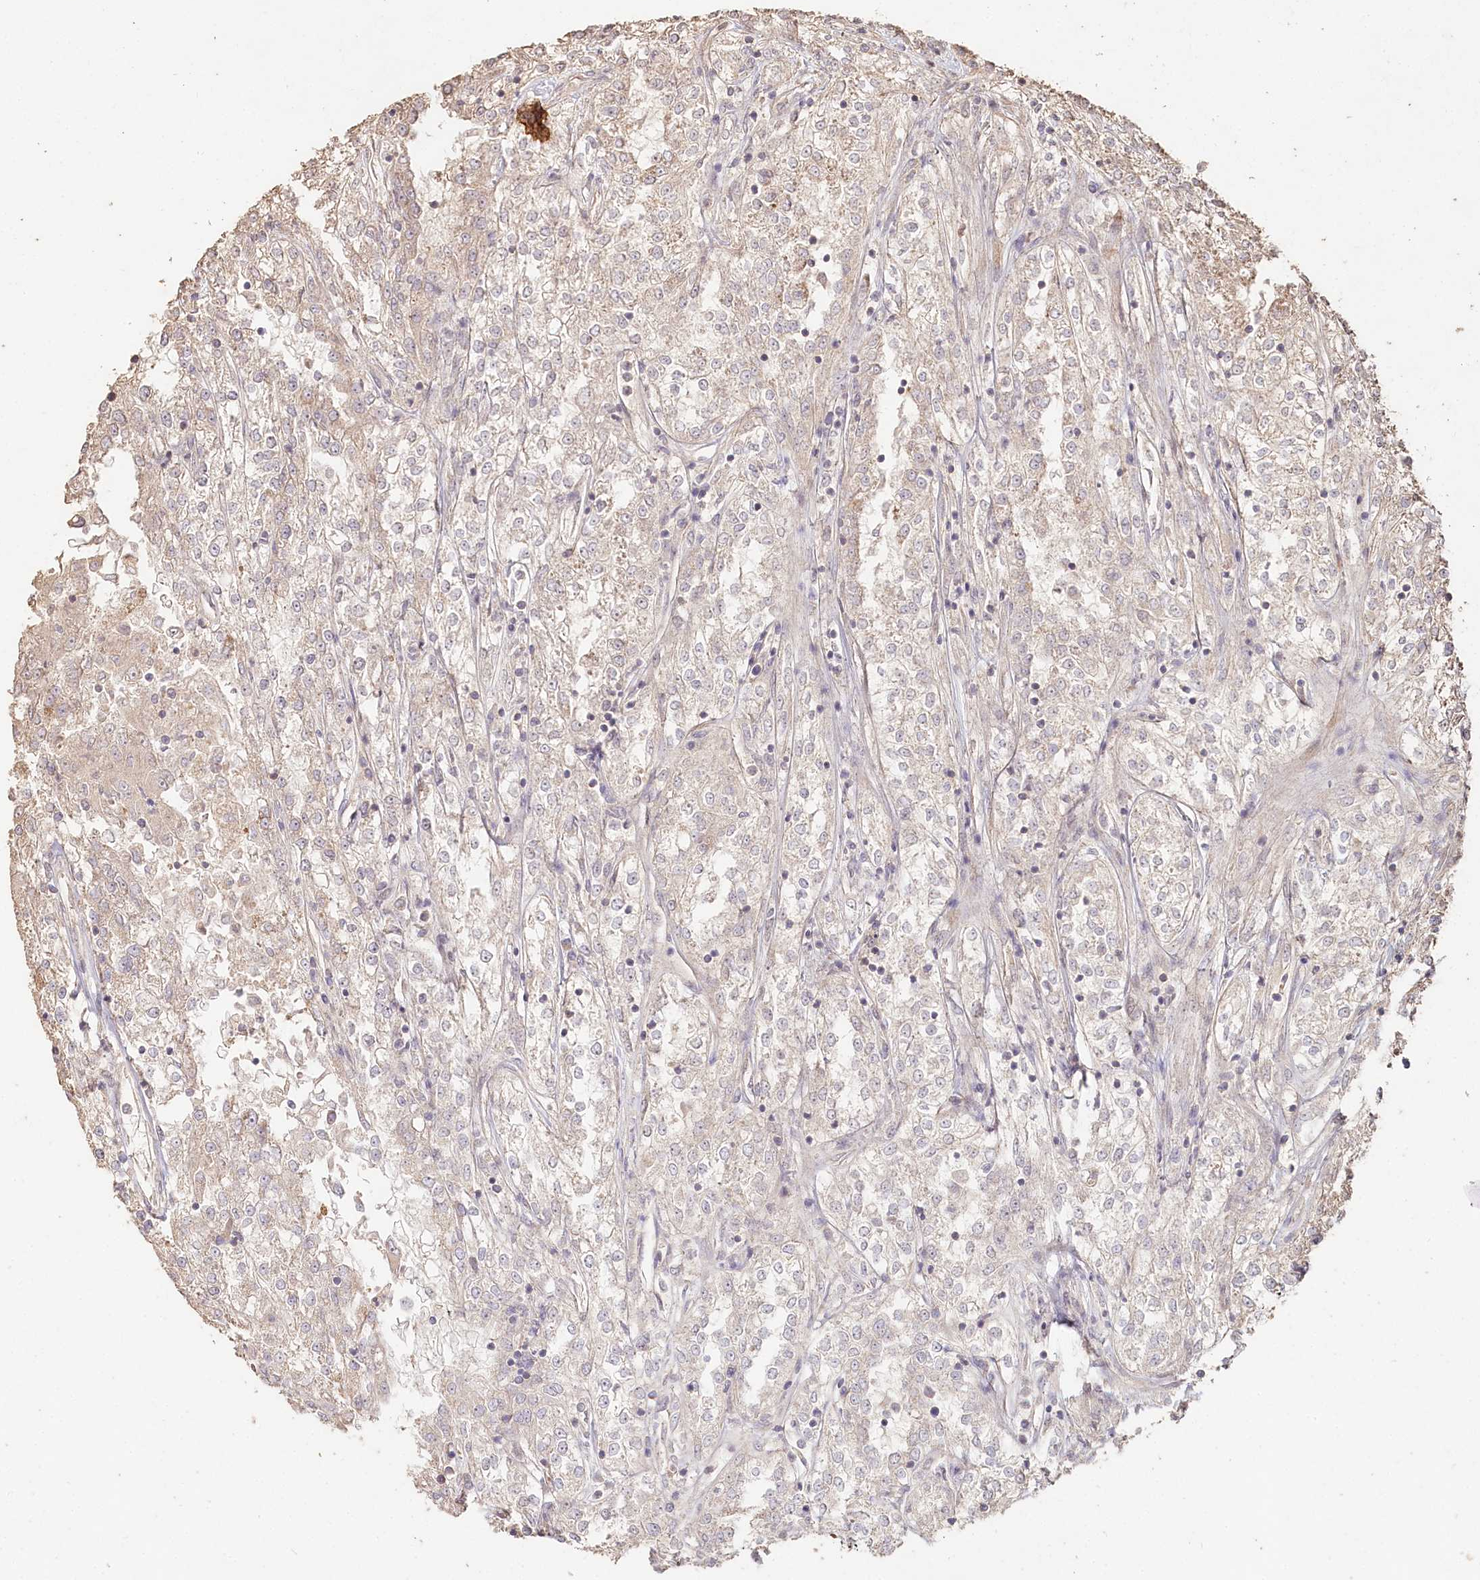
{"staining": {"intensity": "negative", "quantity": "none", "location": "none"}, "tissue": "renal cancer", "cell_type": "Tumor cells", "image_type": "cancer", "snomed": [{"axis": "morphology", "description": "Adenocarcinoma, NOS"}, {"axis": "topography", "description": "Kidney"}], "caption": "Adenocarcinoma (renal) was stained to show a protein in brown. There is no significant positivity in tumor cells. (DAB immunohistochemistry visualized using brightfield microscopy, high magnification).", "gene": "HAL", "patient": {"sex": "female", "age": 52}}